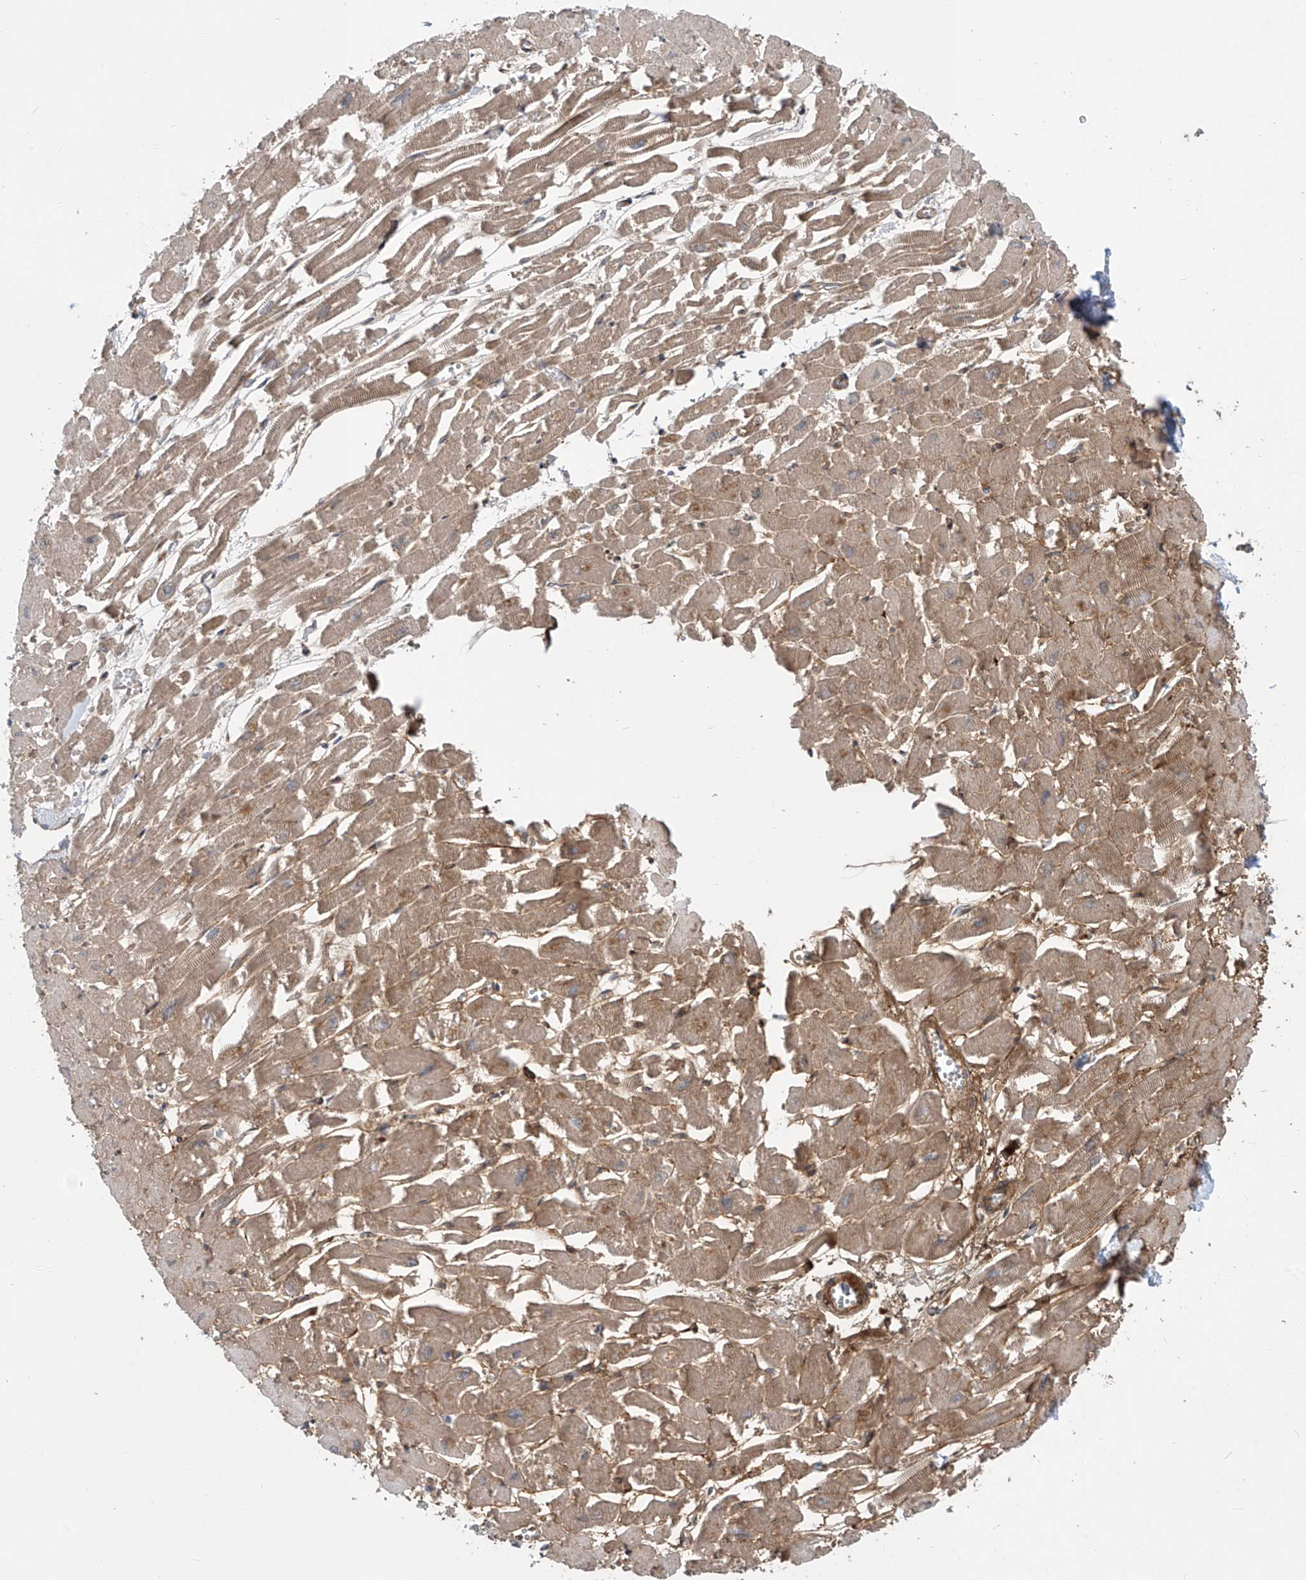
{"staining": {"intensity": "moderate", "quantity": ">75%", "location": "cytoplasmic/membranous,nuclear"}, "tissue": "heart muscle", "cell_type": "Cardiomyocytes", "image_type": "normal", "snomed": [{"axis": "morphology", "description": "Normal tissue, NOS"}, {"axis": "topography", "description": "Heart"}], "caption": "Unremarkable heart muscle was stained to show a protein in brown. There is medium levels of moderate cytoplasmic/membranous,nuclear expression in approximately >75% of cardiomyocytes. The staining was performed using DAB, with brown indicating positive protein expression. Nuclei are stained blue with hematoxylin.", "gene": "LAGE3", "patient": {"sex": "male", "age": 54}}